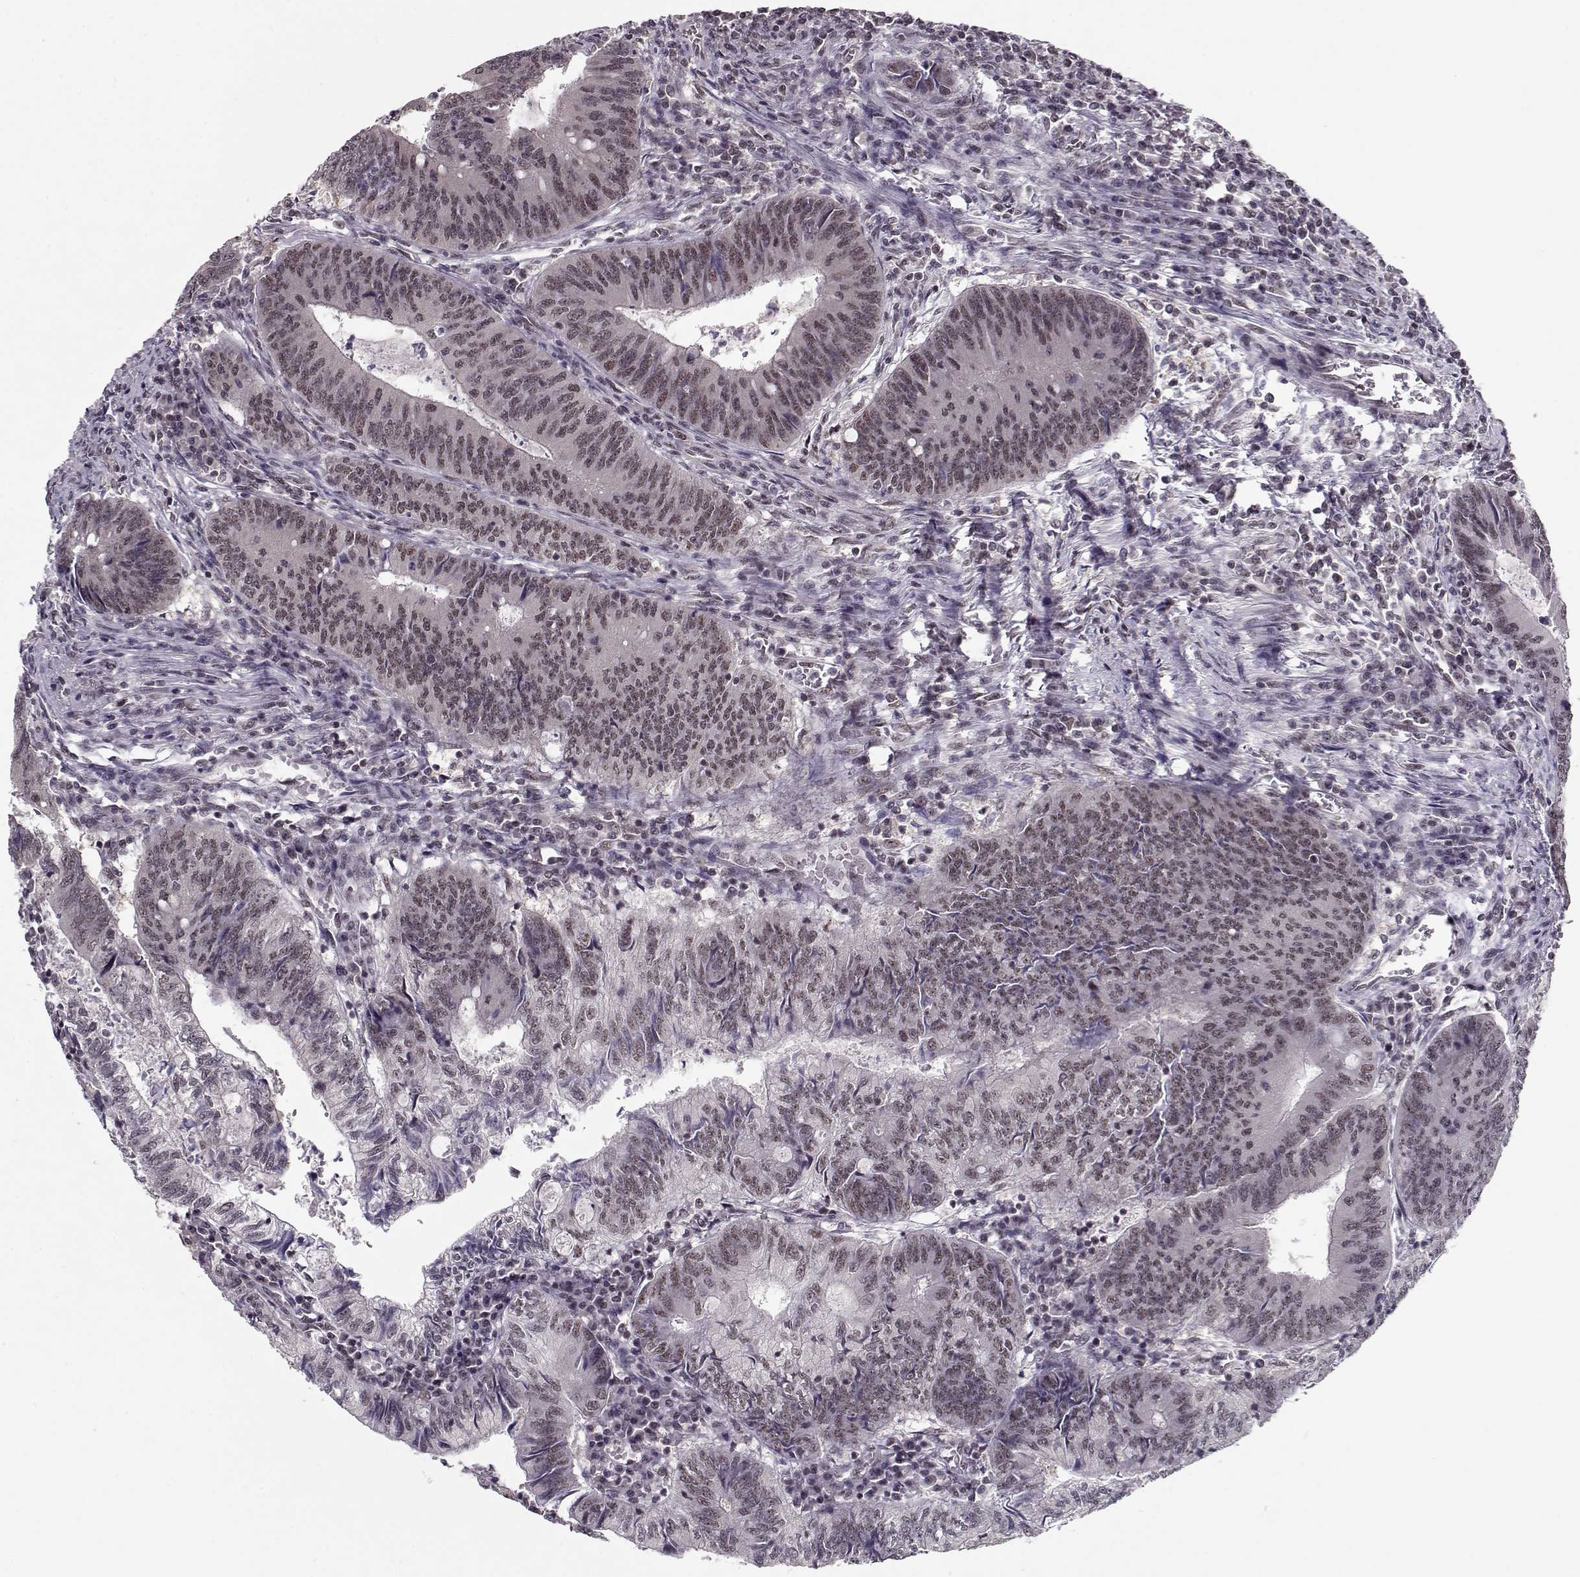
{"staining": {"intensity": "weak", "quantity": "25%-75%", "location": "nuclear"}, "tissue": "colorectal cancer", "cell_type": "Tumor cells", "image_type": "cancer", "snomed": [{"axis": "morphology", "description": "Adenocarcinoma, NOS"}, {"axis": "topography", "description": "Colon"}], "caption": "Colorectal cancer (adenocarcinoma) stained for a protein demonstrates weak nuclear positivity in tumor cells.", "gene": "TESPA1", "patient": {"sex": "male", "age": 67}}